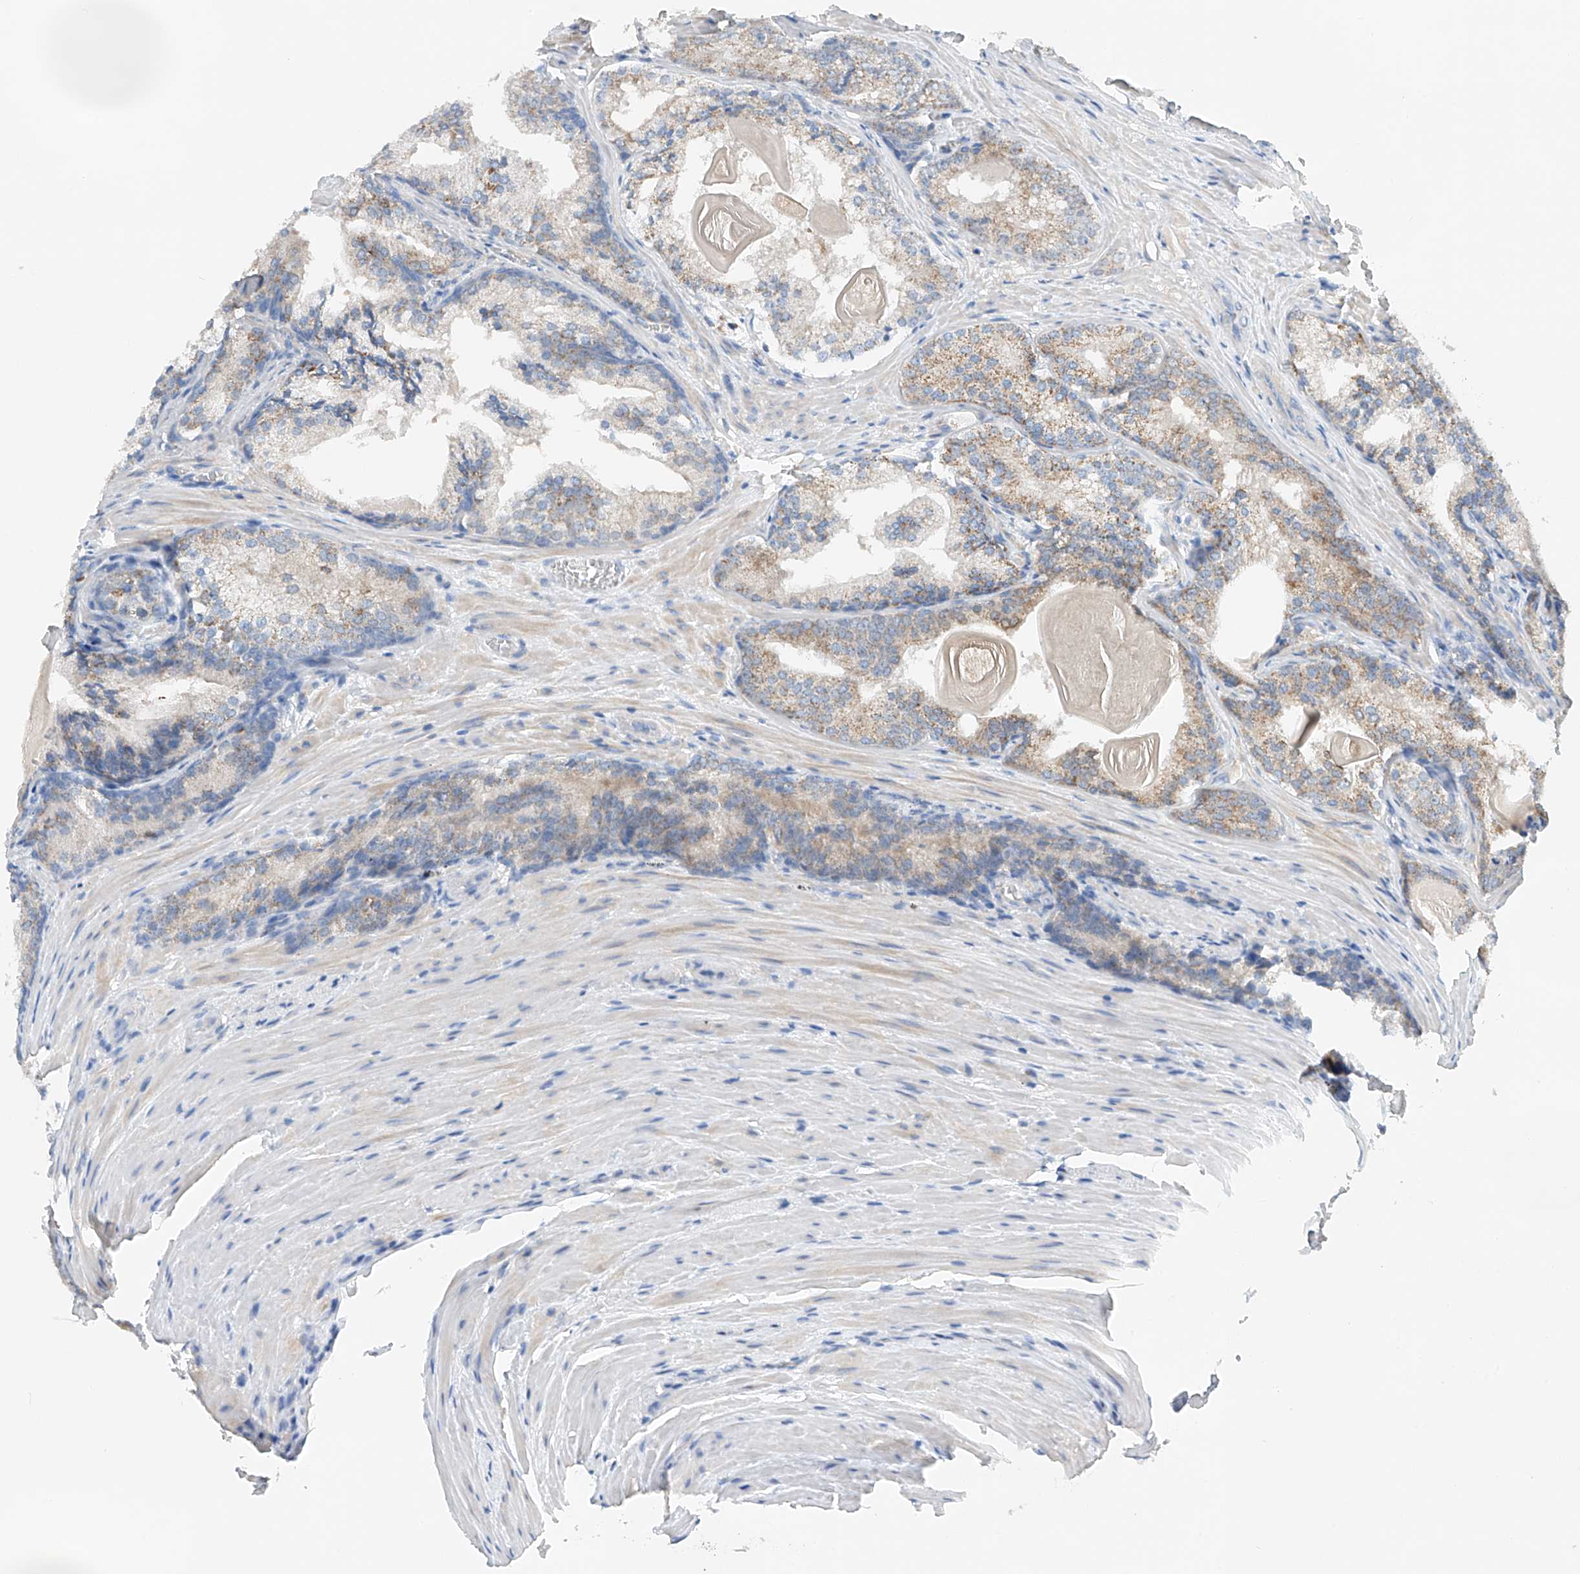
{"staining": {"intensity": "moderate", "quantity": ">75%", "location": "cytoplasmic/membranous"}, "tissue": "prostate cancer", "cell_type": "Tumor cells", "image_type": "cancer", "snomed": [{"axis": "morphology", "description": "Adenocarcinoma, Low grade"}, {"axis": "topography", "description": "Prostate"}], "caption": "Approximately >75% of tumor cells in human adenocarcinoma (low-grade) (prostate) show moderate cytoplasmic/membranous protein positivity as visualized by brown immunohistochemical staining.", "gene": "GPC4", "patient": {"sex": "male", "age": 54}}